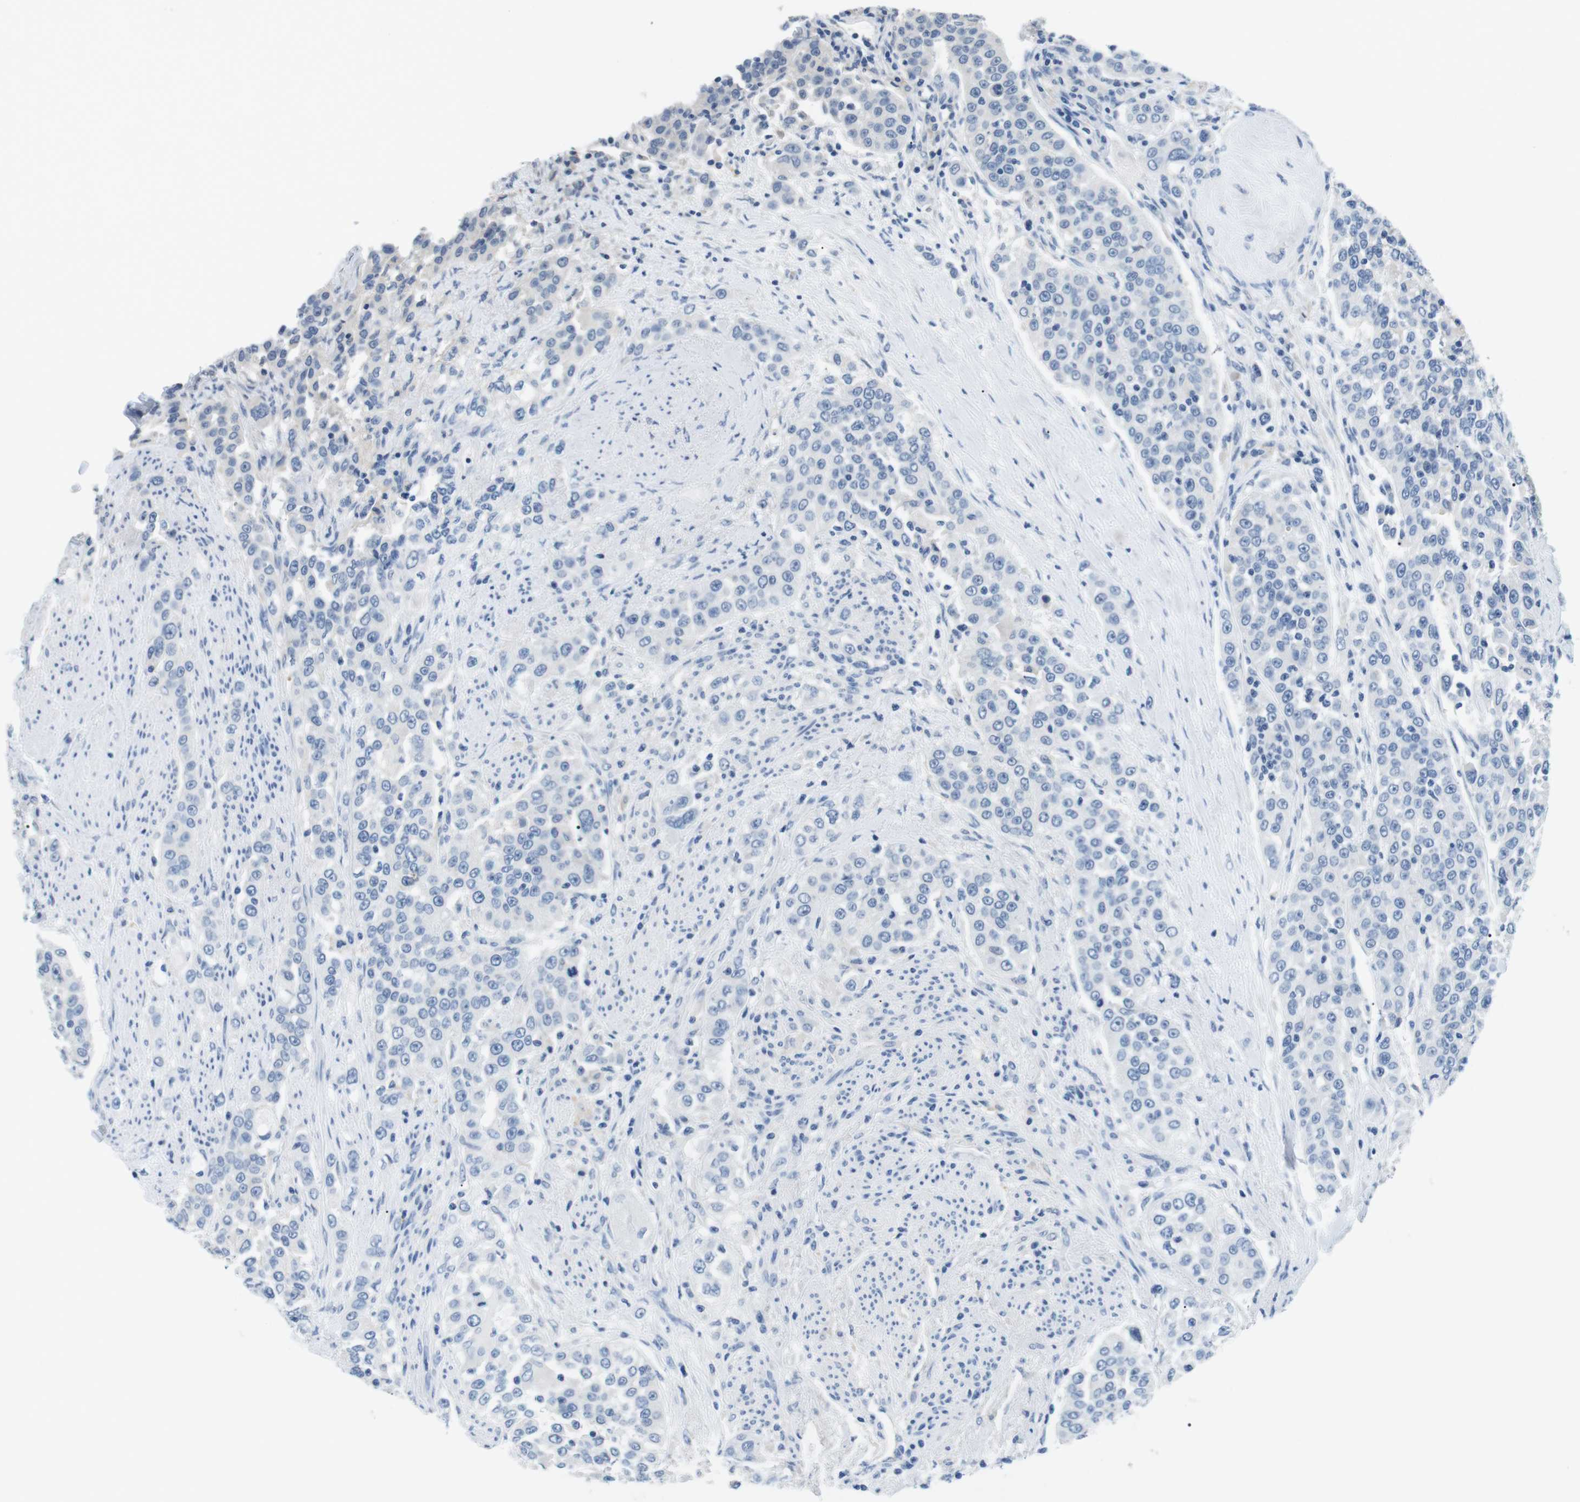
{"staining": {"intensity": "negative", "quantity": "none", "location": "none"}, "tissue": "urothelial cancer", "cell_type": "Tumor cells", "image_type": "cancer", "snomed": [{"axis": "morphology", "description": "Urothelial carcinoma, High grade"}, {"axis": "topography", "description": "Urinary bladder"}], "caption": "This is an immunohistochemistry (IHC) micrograph of high-grade urothelial carcinoma. There is no staining in tumor cells.", "gene": "FCGRT", "patient": {"sex": "female", "age": 80}}